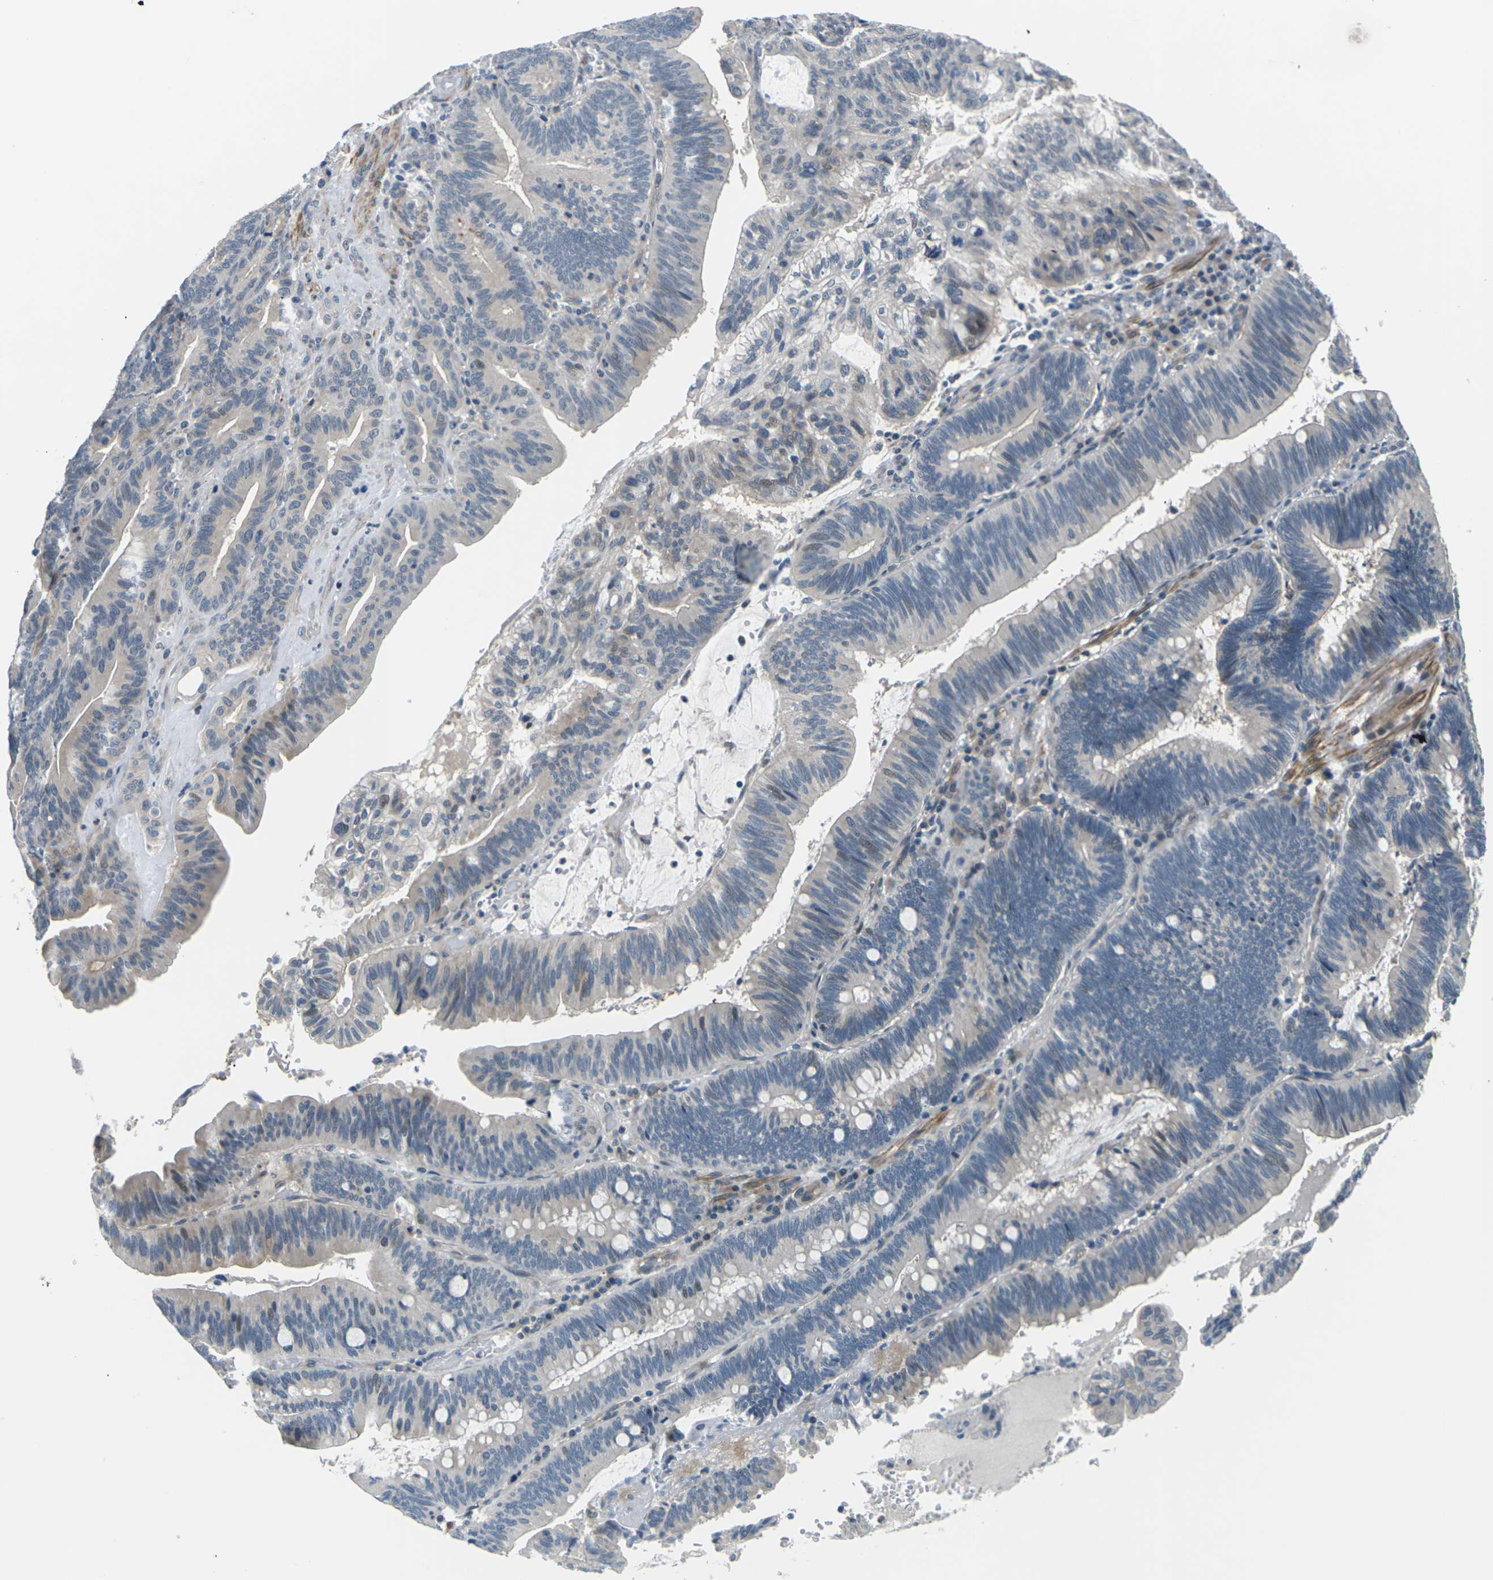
{"staining": {"intensity": "moderate", "quantity": "25%-75%", "location": "cytoplasmic/membranous"}, "tissue": "pancreatic cancer", "cell_type": "Tumor cells", "image_type": "cancer", "snomed": [{"axis": "morphology", "description": "Adenocarcinoma, NOS"}, {"axis": "topography", "description": "Pancreas"}], "caption": "IHC staining of adenocarcinoma (pancreatic), which exhibits medium levels of moderate cytoplasmic/membranous expression in approximately 25%-75% of tumor cells indicating moderate cytoplasmic/membranous protein expression. The staining was performed using DAB (3,3'-diaminobenzidine) (brown) for protein detection and nuclei were counterstained in hematoxylin (blue).", "gene": "SLC13A3", "patient": {"sex": "male", "age": 82}}